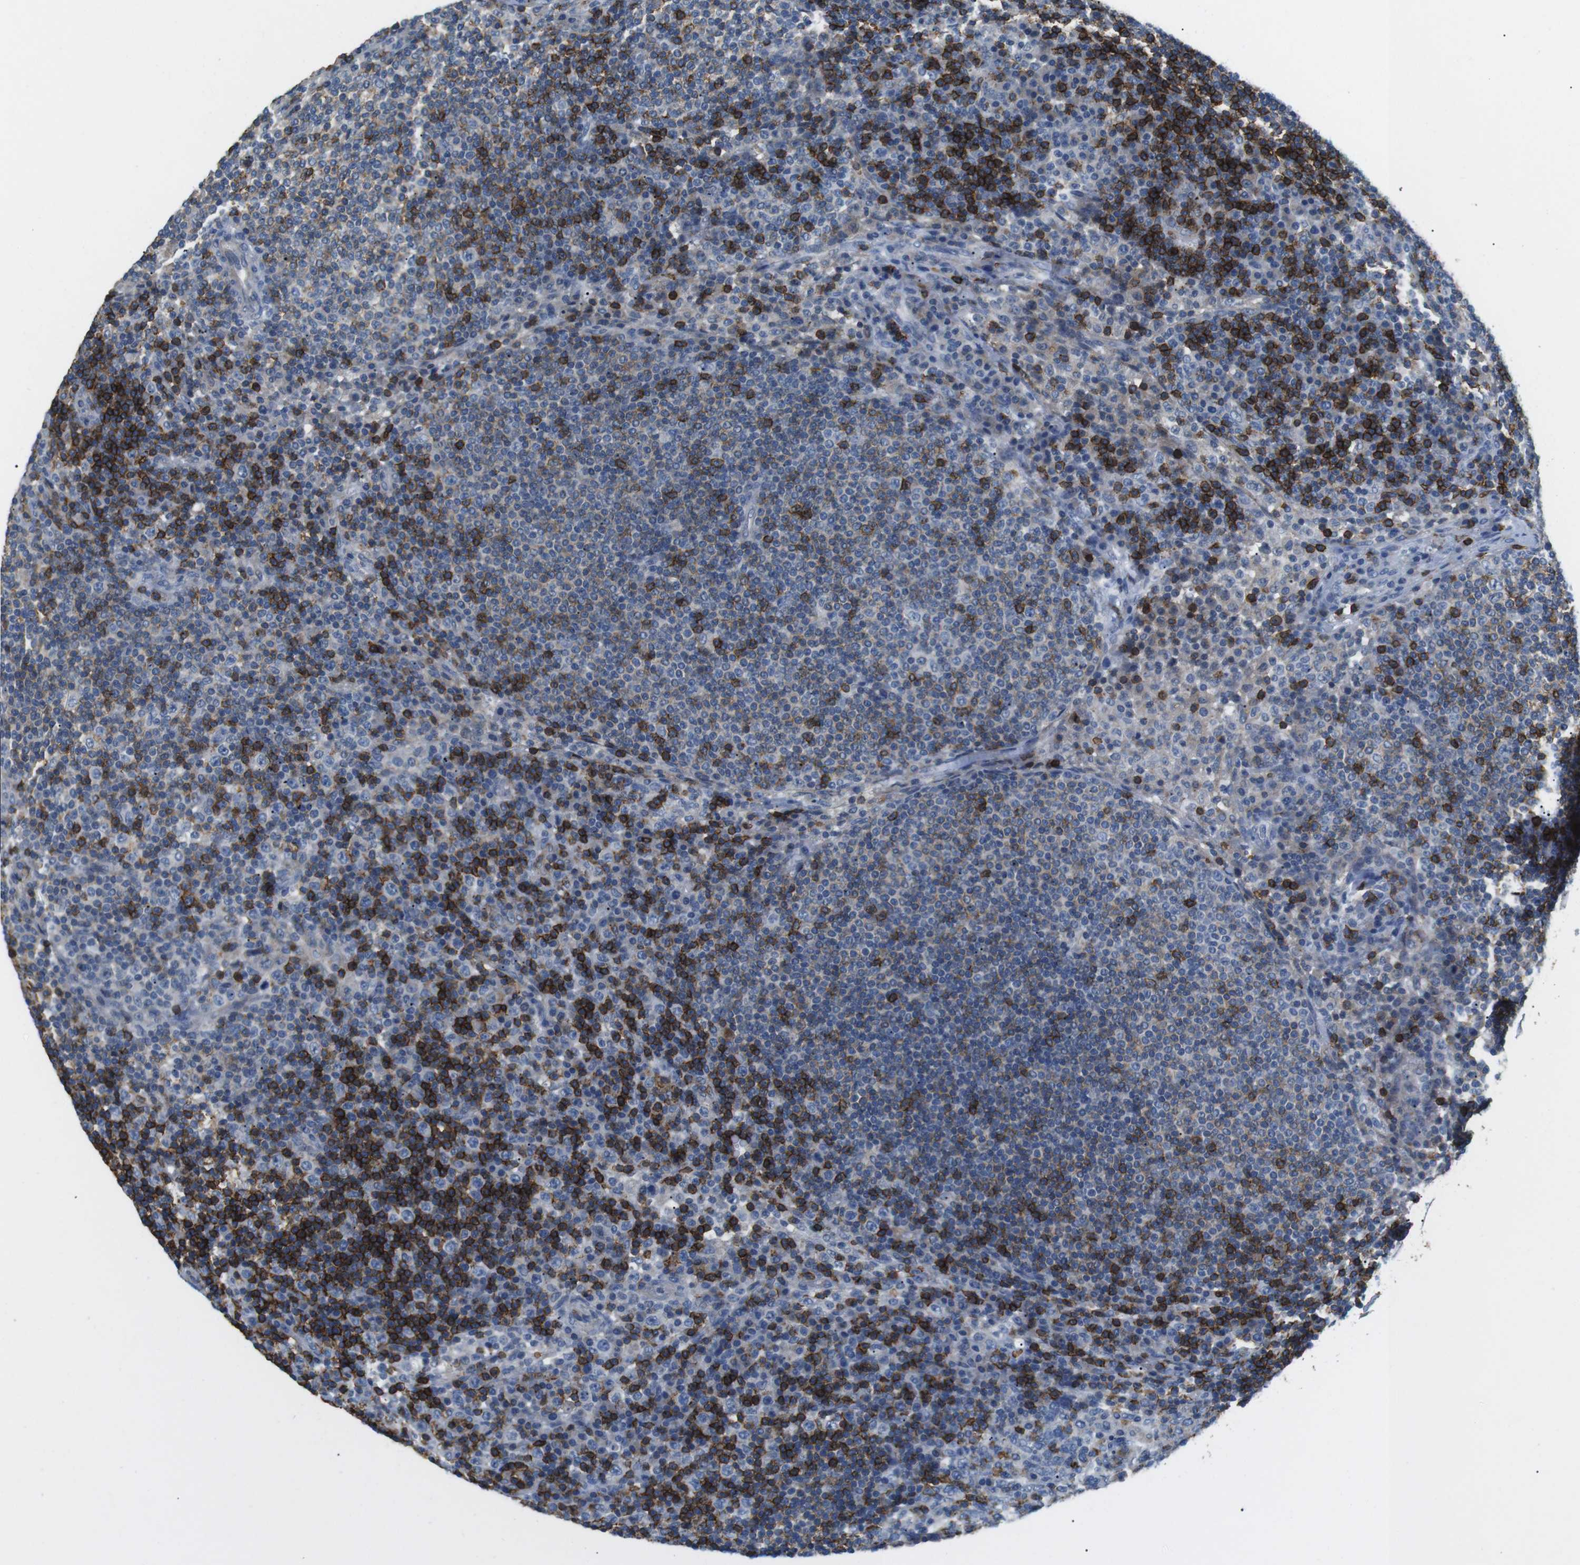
{"staining": {"intensity": "strong", "quantity": "<25%", "location": "cytoplasmic/membranous"}, "tissue": "lymph node", "cell_type": "Germinal center cells", "image_type": "normal", "snomed": [{"axis": "morphology", "description": "Normal tissue, NOS"}, {"axis": "topography", "description": "Lymph node"}], "caption": "Immunohistochemical staining of unremarkable human lymph node reveals strong cytoplasmic/membranous protein staining in about <25% of germinal center cells. Immunohistochemistry (ihc) stains the protein of interest in brown and the nuclei are stained blue.", "gene": "CD6", "patient": {"sex": "female", "age": 53}}